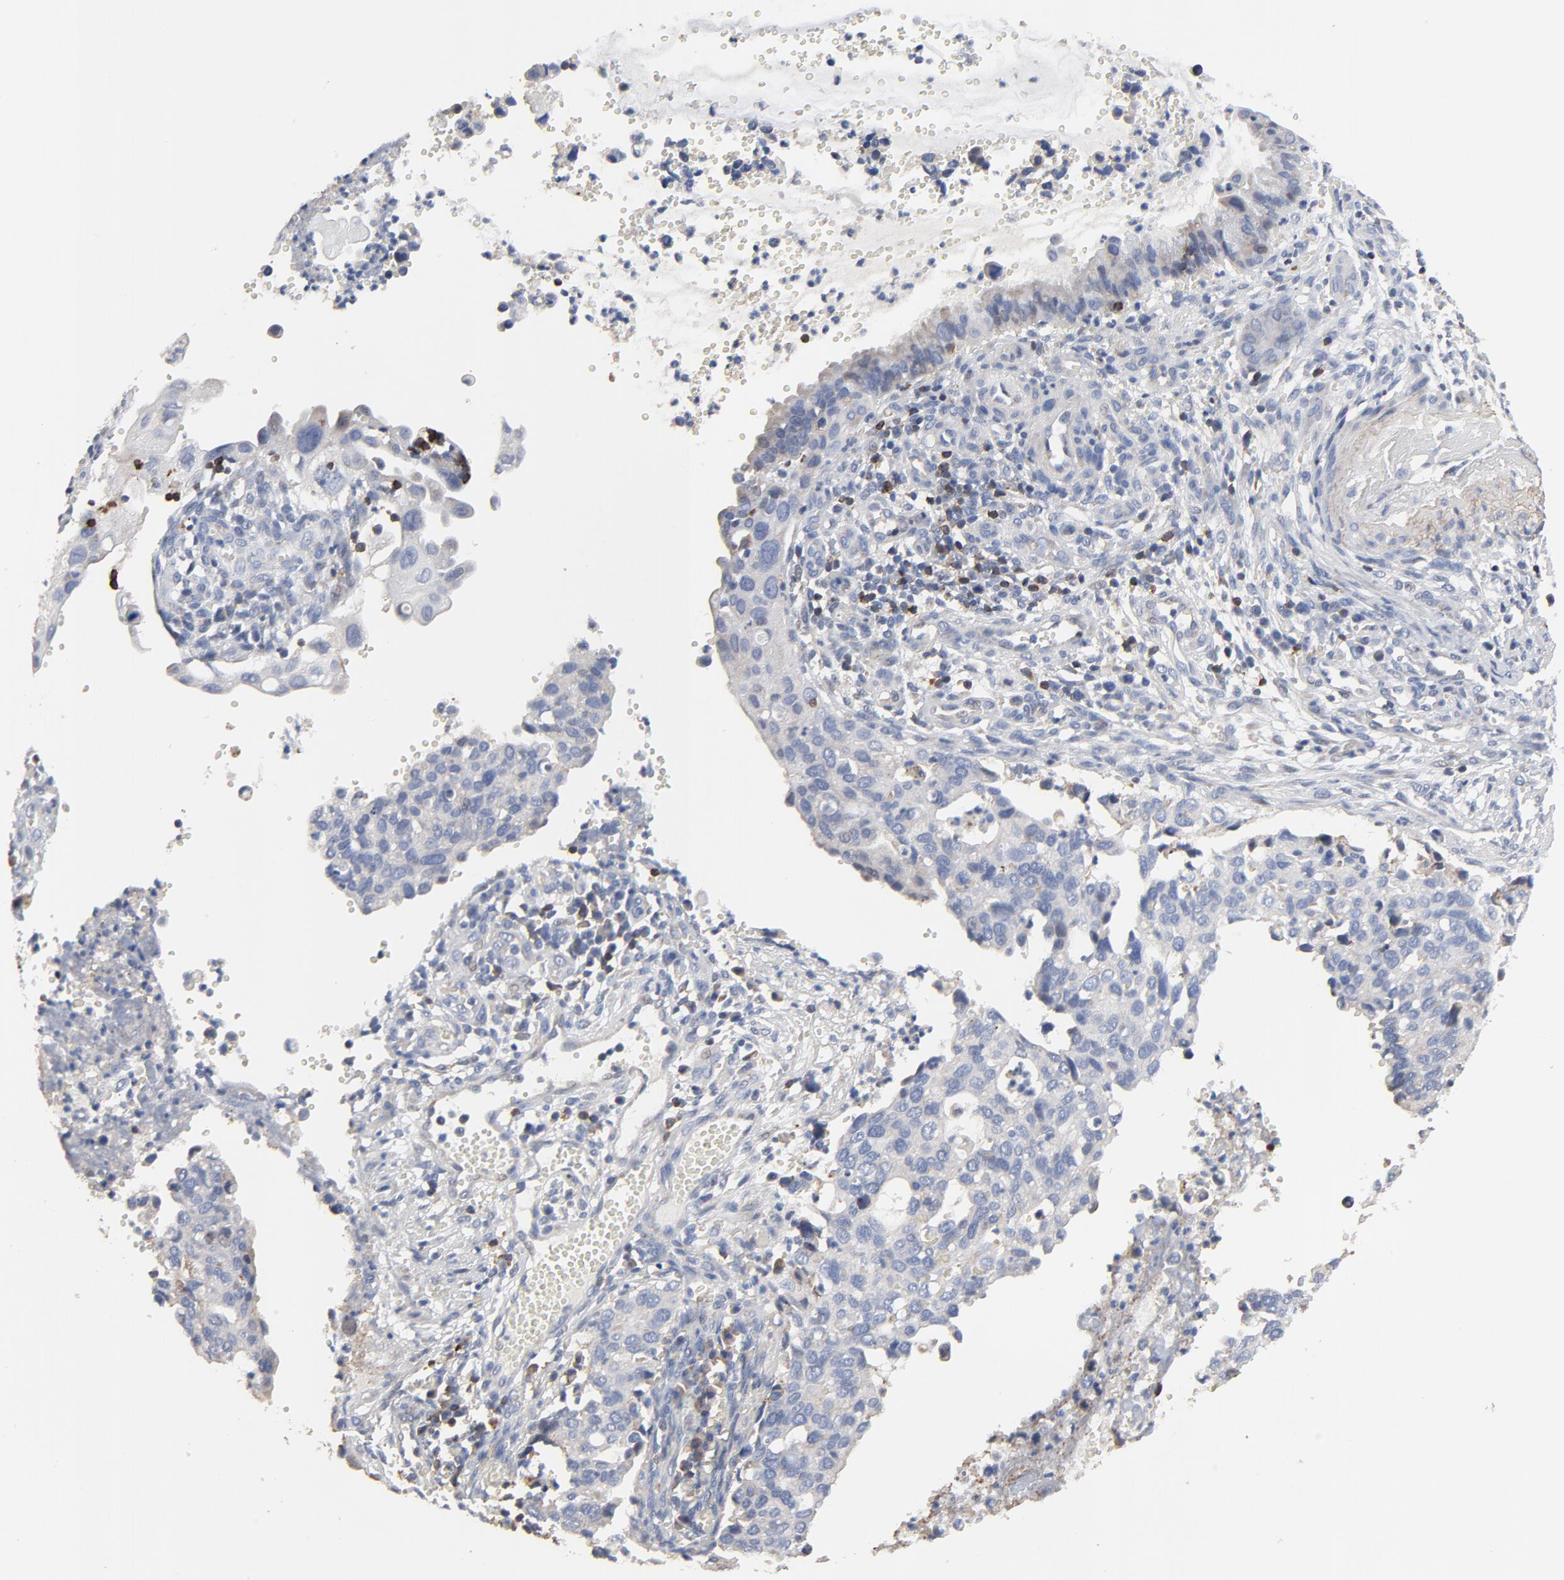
{"staining": {"intensity": "negative", "quantity": "none", "location": "none"}, "tissue": "cervical cancer", "cell_type": "Tumor cells", "image_type": "cancer", "snomed": [{"axis": "morphology", "description": "Normal tissue, NOS"}, {"axis": "morphology", "description": "Squamous cell carcinoma, NOS"}, {"axis": "topography", "description": "Cervix"}], "caption": "IHC of human cervical cancer (squamous cell carcinoma) shows no positivity in tumor cells.", "gene": "SKAP1", "patient": {"sex": "female", "age": 45}}